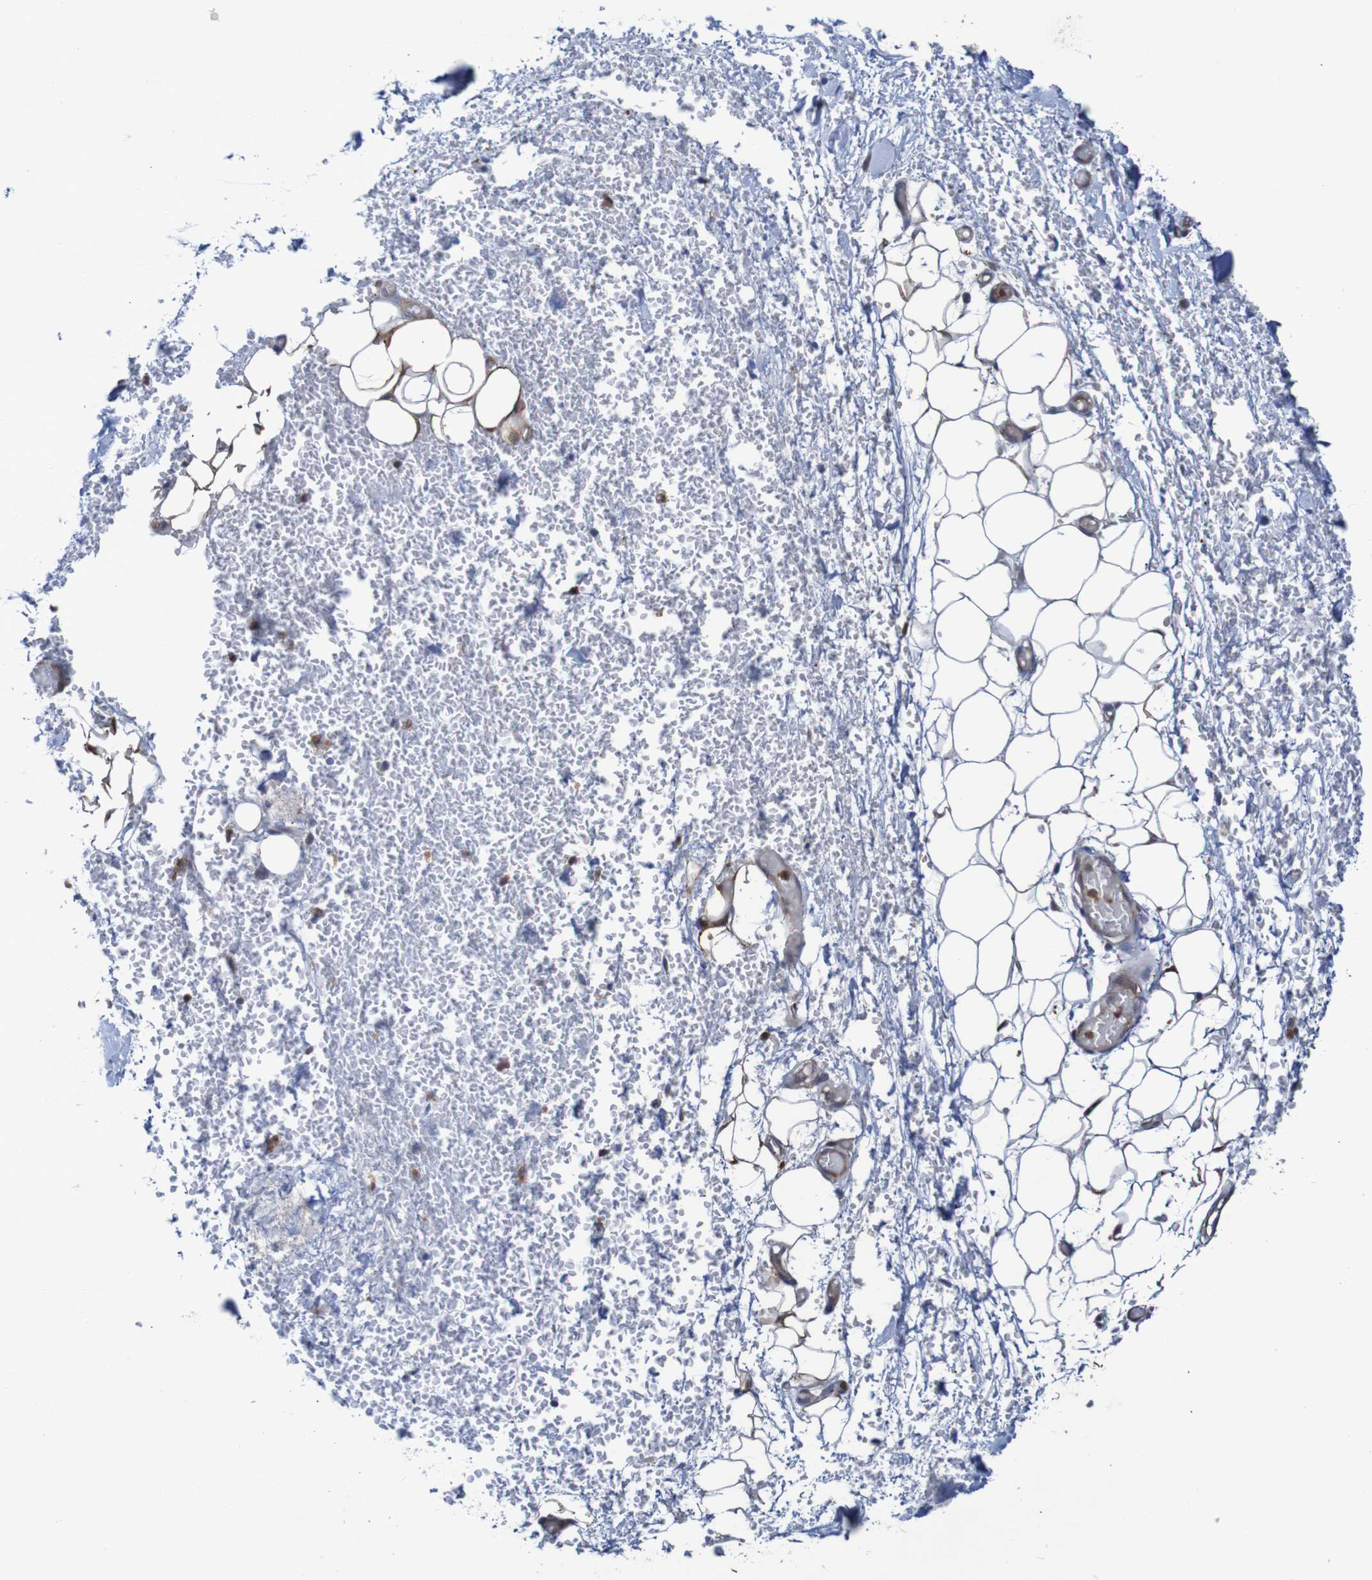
{"staining": {"intensity": "negative", "quantity": "none", "location": "none"}, "tissue": "adipose tissue", "cell_type": "Adipocytes", "image_type": "normal", "snomed": [{"axis": "morphology", "description": "Normal tissue, NOS"}, {"axis": "morphology", "description": "Adenocarcinoma, NOS"}, {"axis": "topography", "description": "Esophagus"}], "caption": "Image shows no significant protein positivity in adipocytes of unremarkable adipose tissue.", "gene": "ANGPT4", "patient": {"sex": "male", "age": 62}}